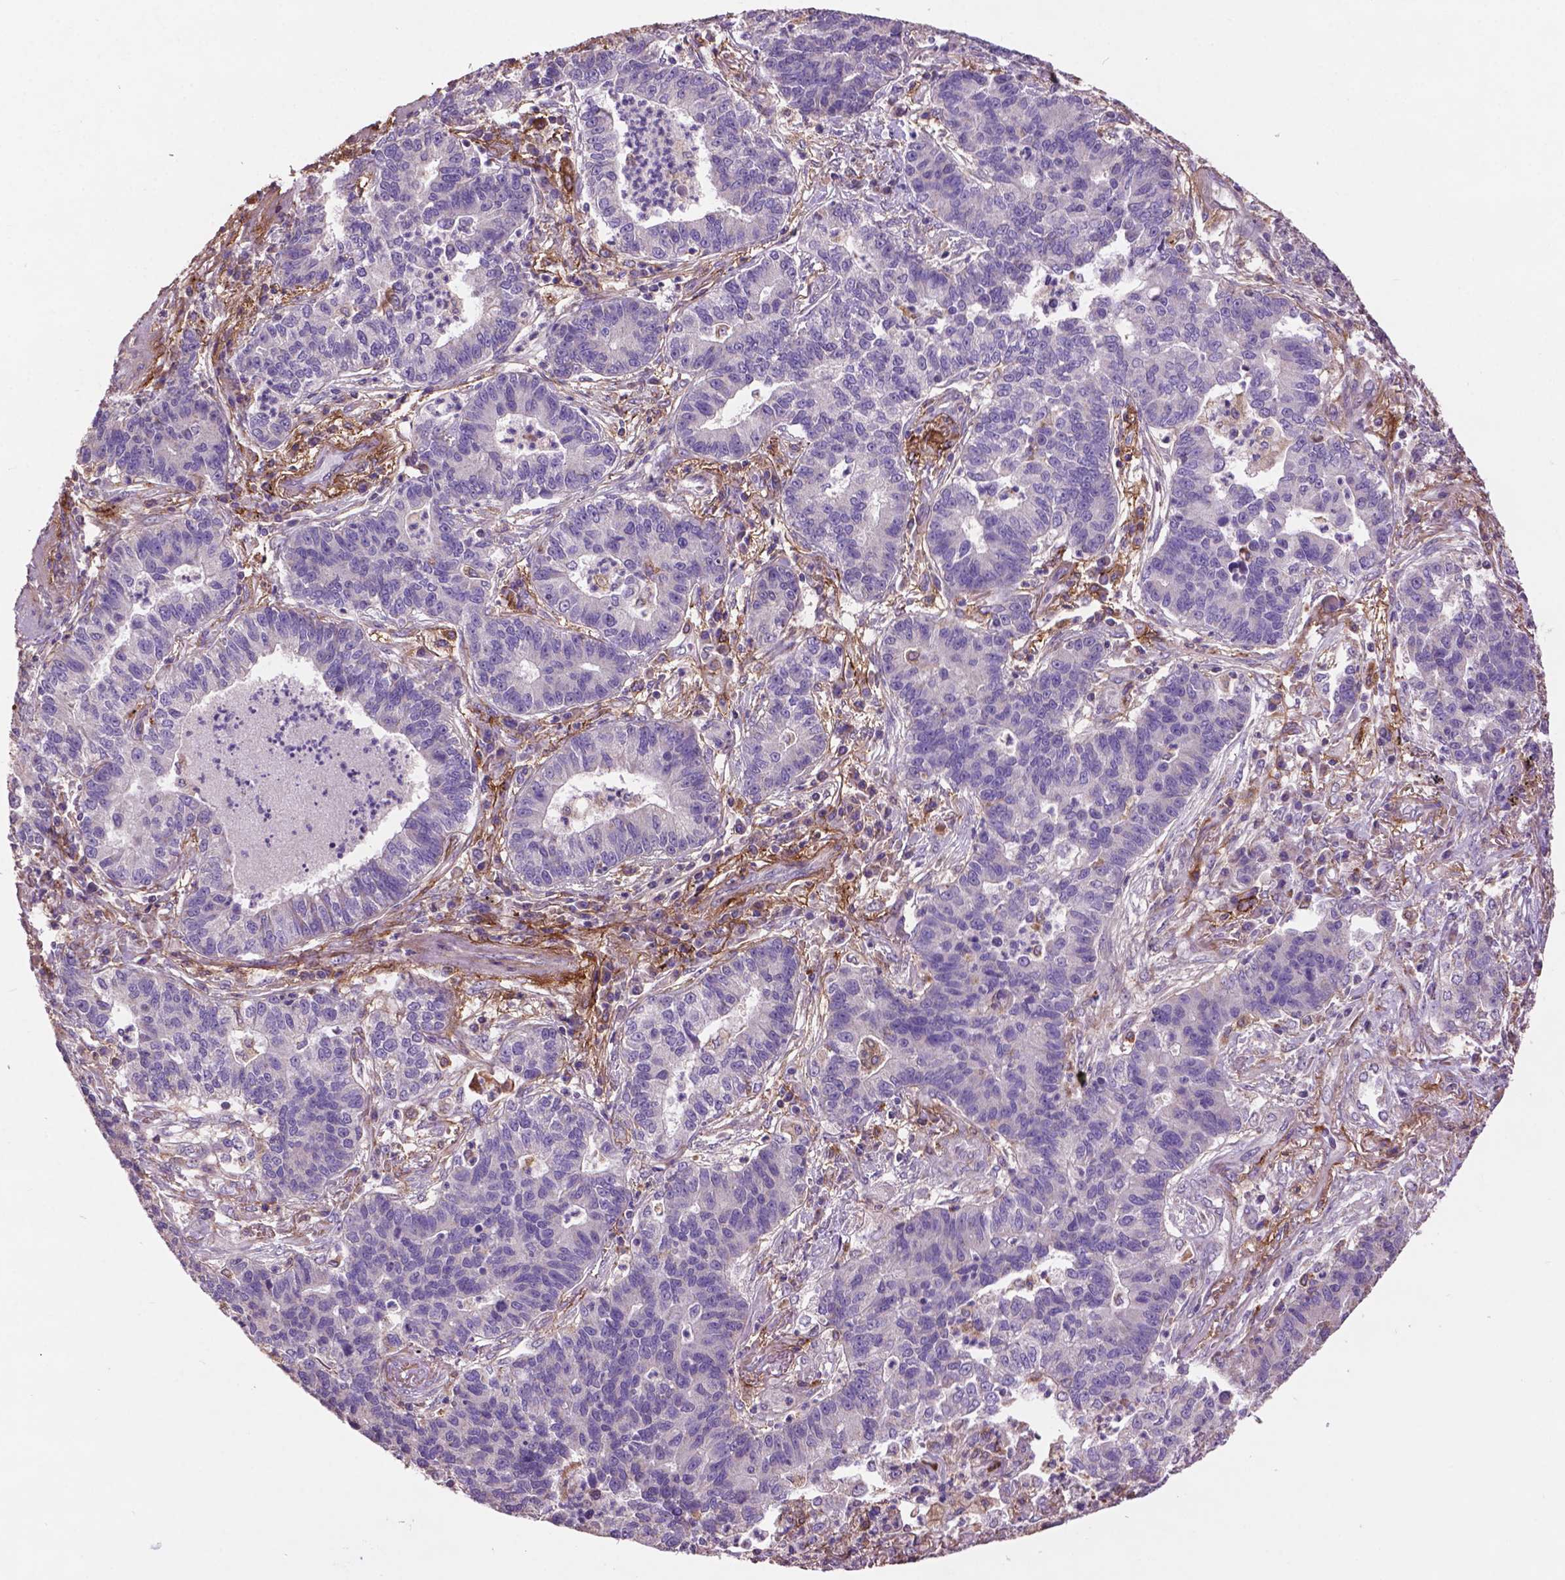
{"staining": {"intensity": "negative", "quantity": "none", "location": "none"}, "tissue": "lung cancer", "cell_type": "Tumor cells", "image_type": "cancer", "snomed": [{"axis": "morphology", "description": "Adenocarcinoma, NOS"}, {"axis": "topography", "description": "Lung"}], "caption": "High magnification brightfield microscopy of lung cancer (adenocarcinoma) stained with DAB (3,3'-diaminobenzidine) (brown) and counterstained with hematoxylin (blue): tumor cells show no significant staining.", "gene": "LRRC3C", "patient": {"sex": "female", "age": 57}}